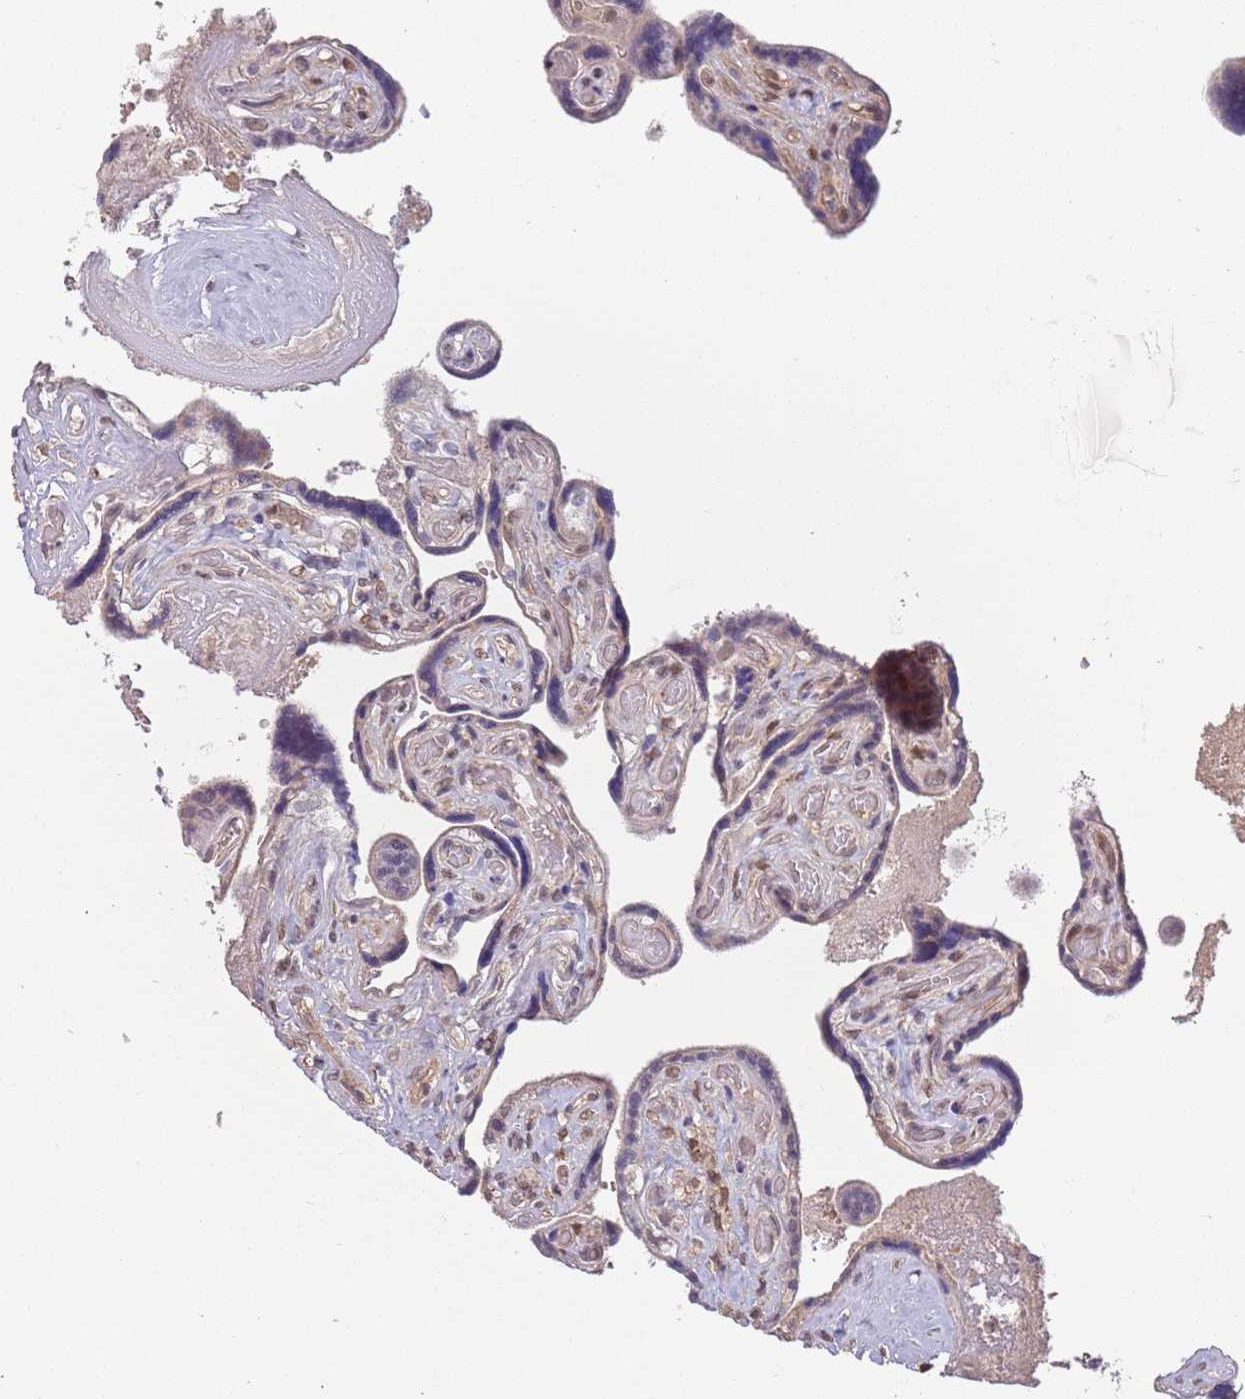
{"staining": {"intensity": "negative", "quantity": "none", "location": "none"}, "tissue": "placenta", "cell_type": "Trophoblastic cells", "image_type": "normal", "snomed": [{"axis": "morphology", "description": "Normal tissue, NOS"}, {"axis": "topography", "description": "Placenta"}], "caption": "Unremarkable placenta was stained to show a protein in brown. There is no significant expression in trophoblastic cells. (DAB IHC visualized using brightfield microscopy, high magnification).", "gene": "ZBTB7A", "patient": {"sex": "female", "age": 32}}